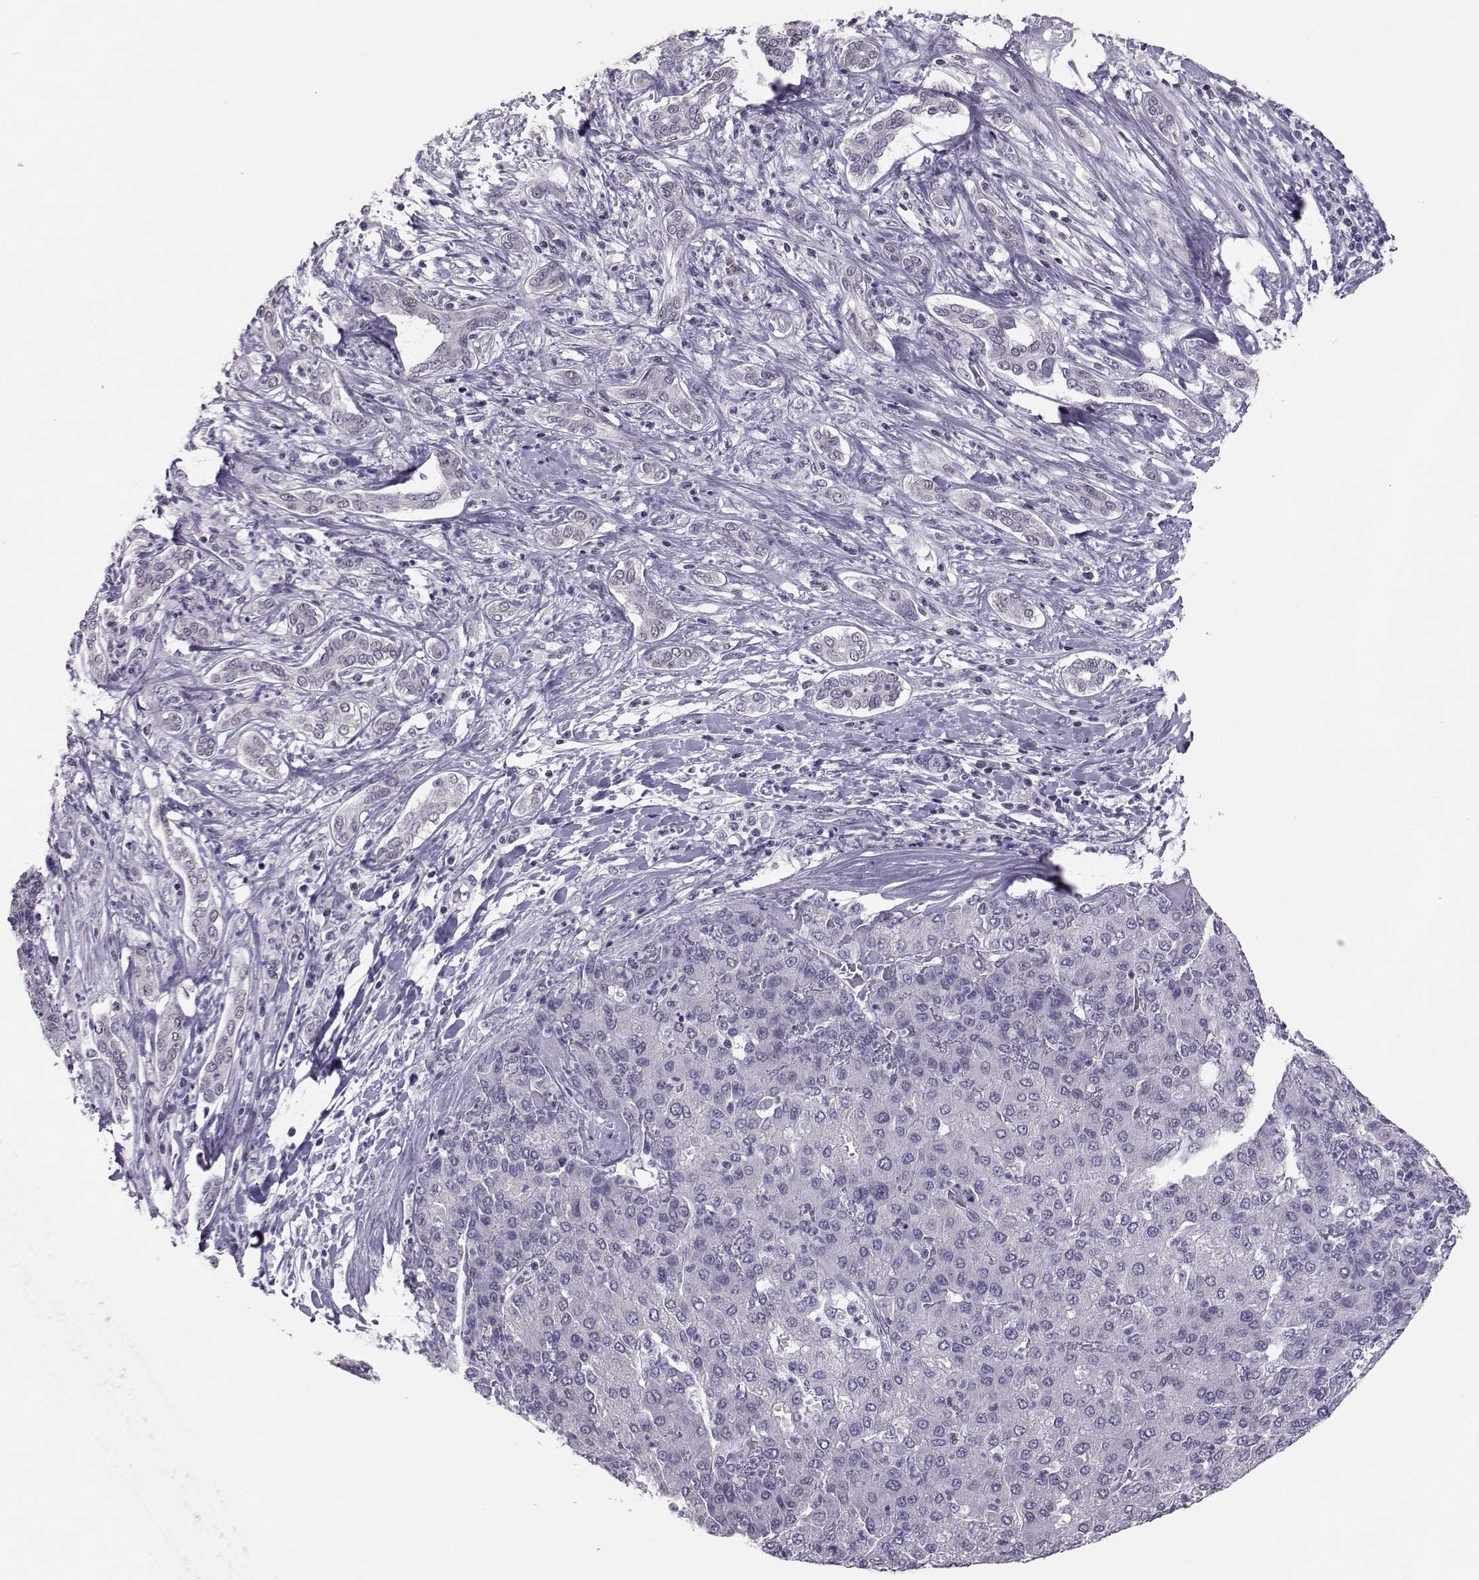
{"staining": {"intensity": "negative", "quantity": "none", "location": "none"}, "tissue": "liver cancer", "cell_type": "Tumor cells", "image_type": "cancer", "snomed": [{"axis": "morphology", "description": "Carcinoma, Hepatocellular, NOS"}, {"axis": "topography", "description": "Liver"}], "caption": "High power microscopy micrograph of an IHC image of liver cancer (hepatocellular carcinoma), revealing no significant expression in tumor cells.", "gene": "DNAAF1", "patient": {"sex": "male", "age": 65}}